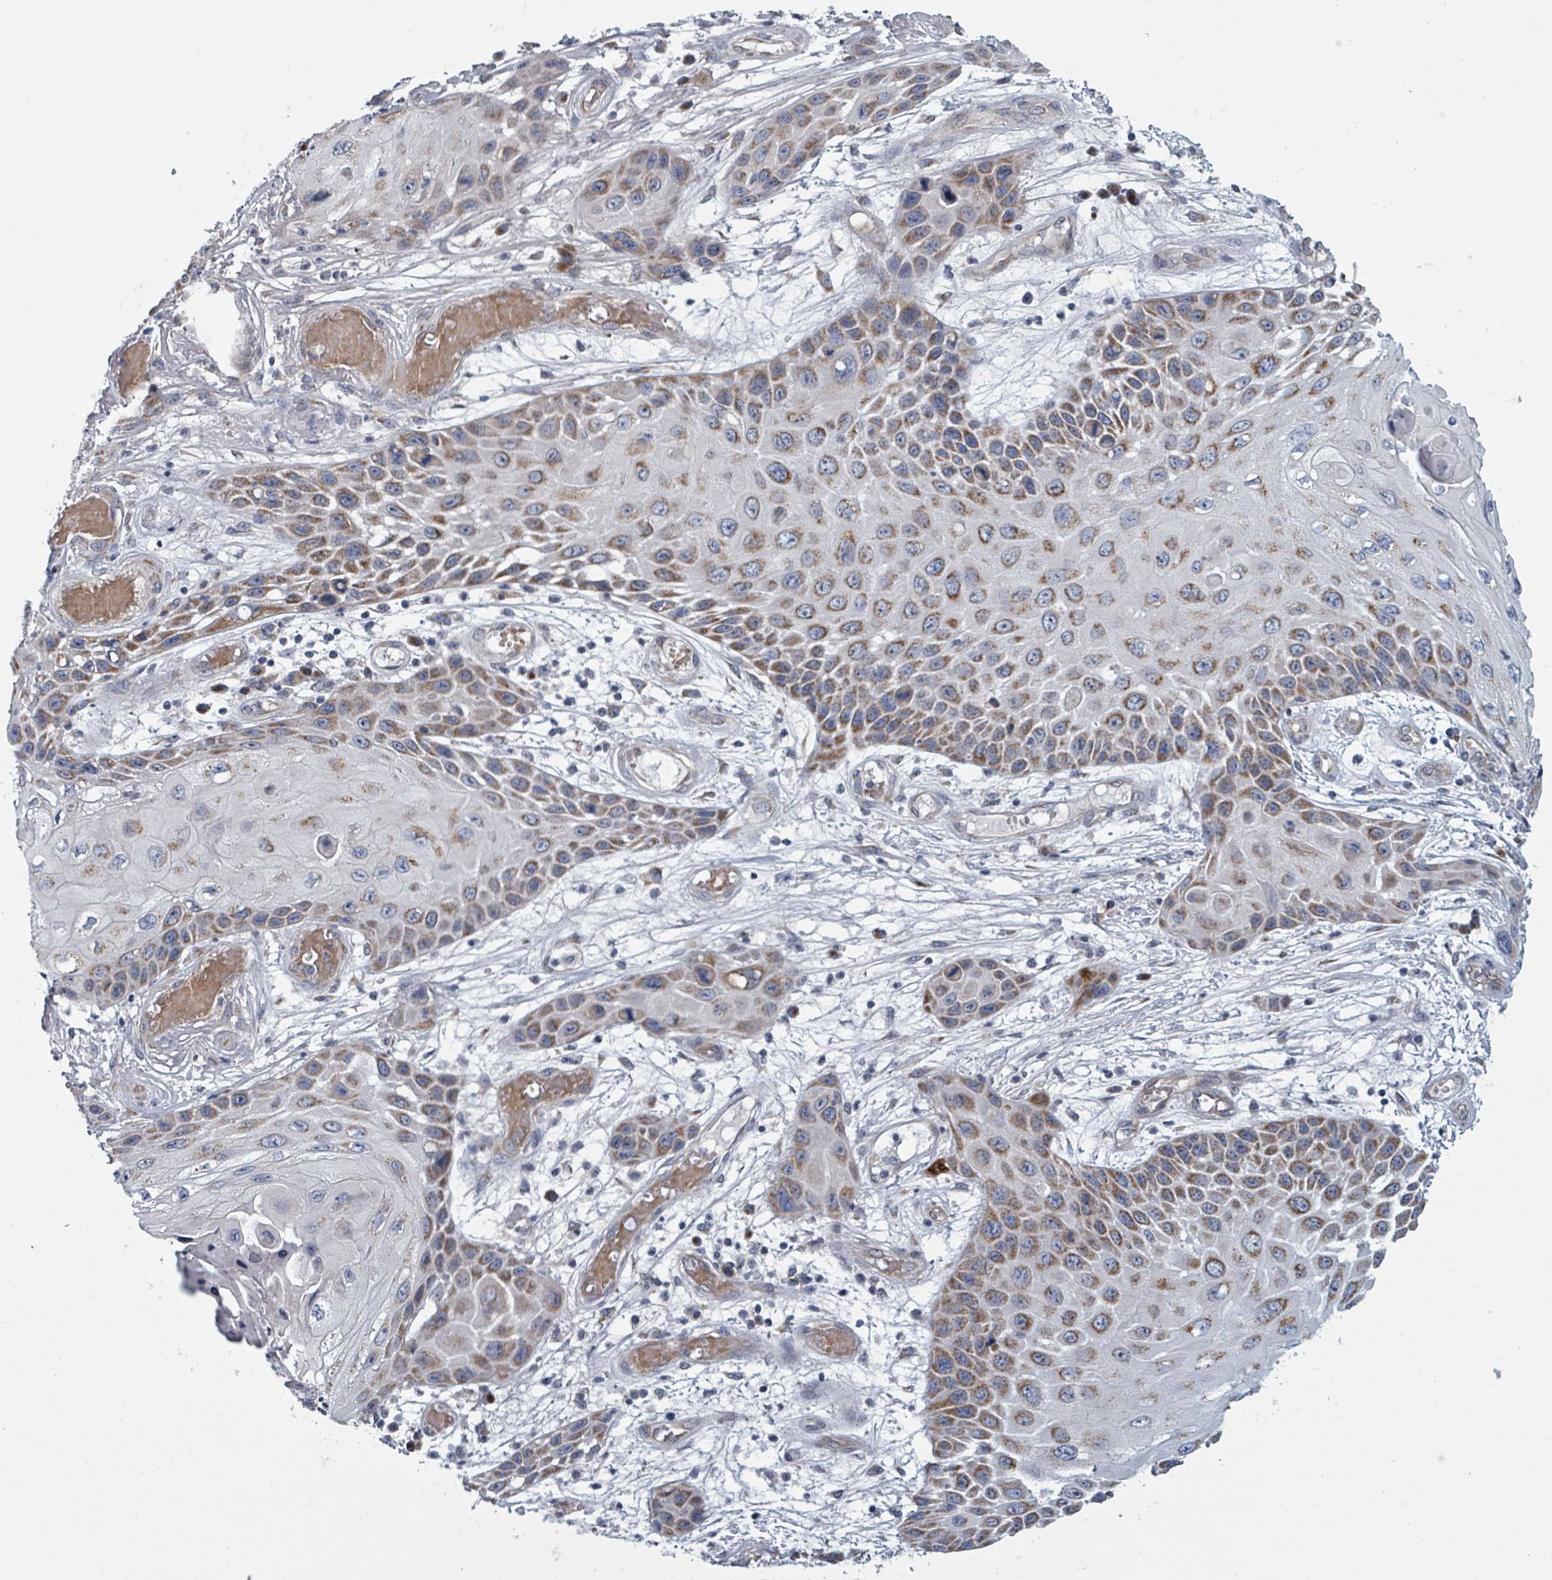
{"staining": {"intensity": "moderate", "quantity": ">75%", "location": "cytoplasmic/membranous"}, "tissue": "skin cancer", "cell_type": "Tumor cells", "image_type": "cancer", "snomed": [{"axis": "morphology", "description": "Squamous cell carcinoma, NOS"}, {"axis": "topography", "description": "Skin"}, {"axis": "topography", "description": "Vulva"}], "caption": "Human skin cancer stained with a protein marker demonstrates moderate staining in tumor cells.", "gene": "FKBP1A", "patient": {"sex": "female", "age": 44}}